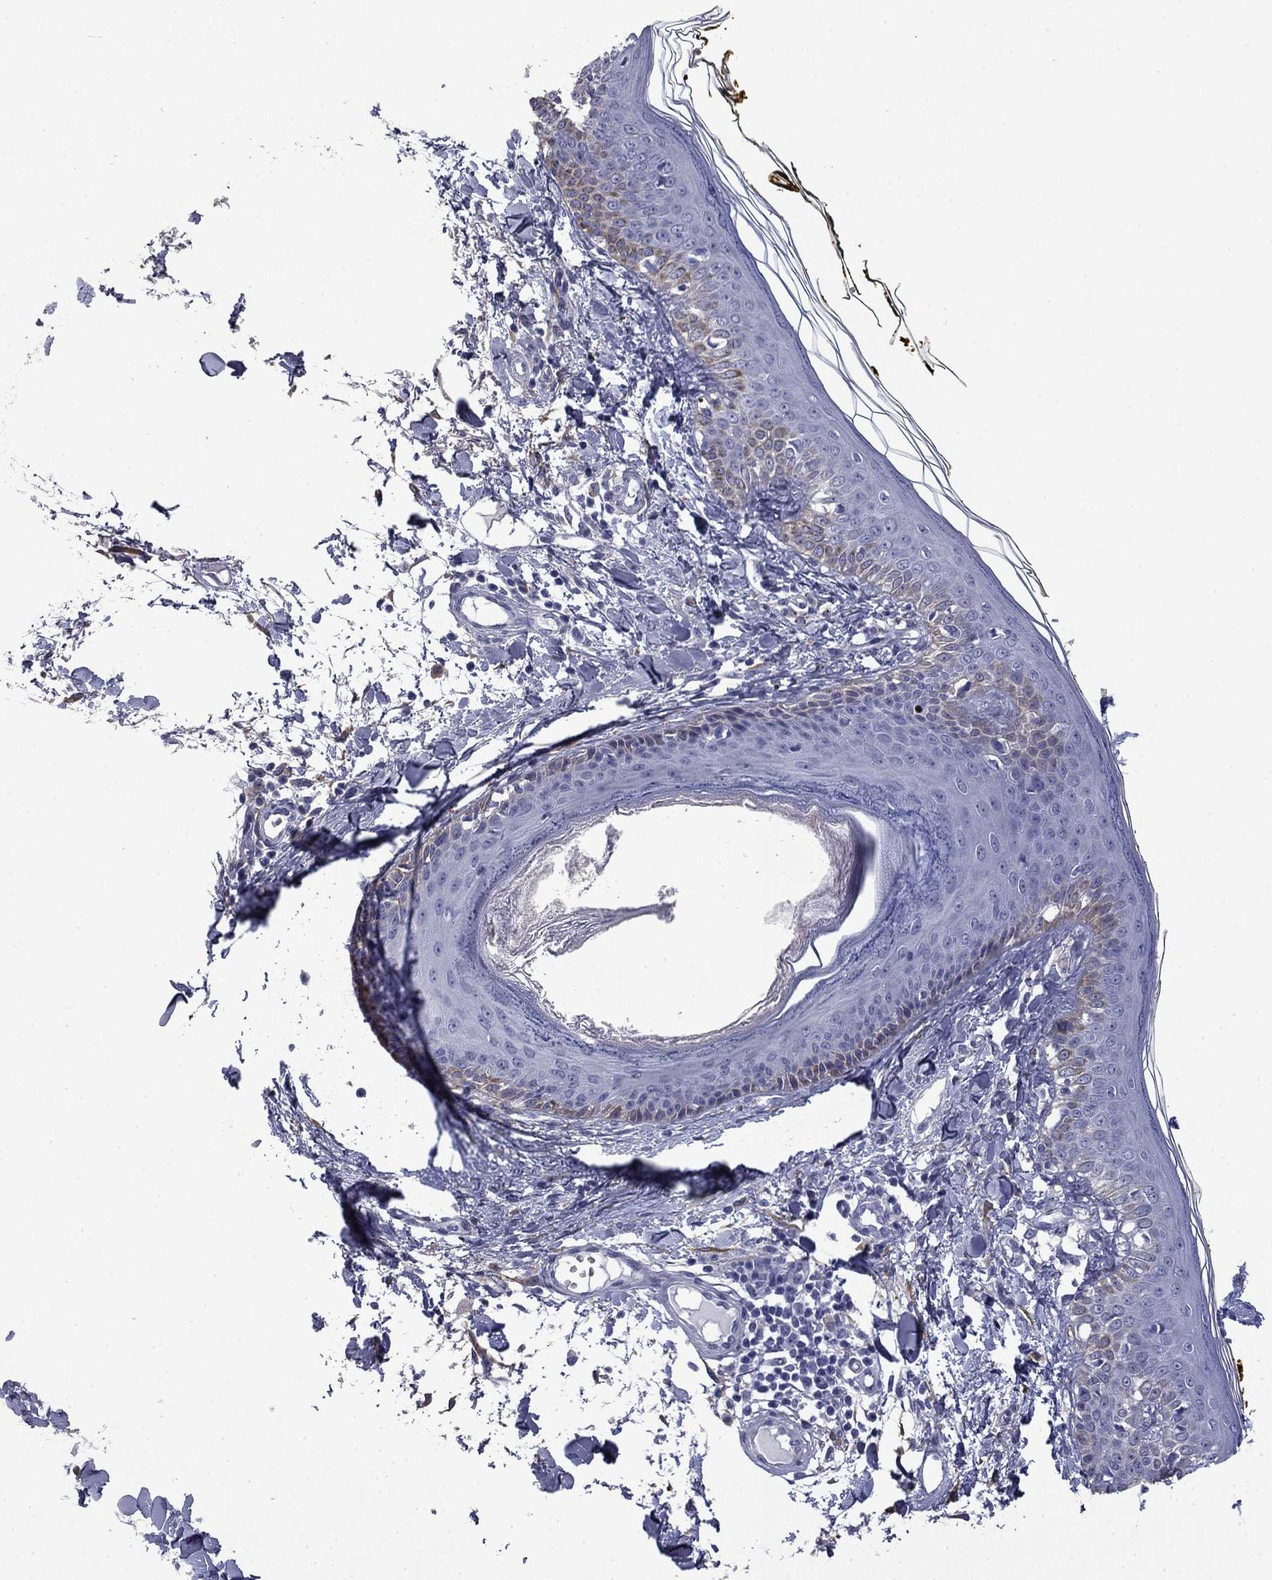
{"staining": {"intensity": "negative", "quantity": "none", "location": "none"}, "tissue": "skin", "cell_type": "Fibroblasts", "image_type": "normal", "snomed": [{"axis": "morphology", "description": "Normal tissue, NOS"}, {"axis": "topography", "description": "Skin"}], "caption": "Immunohistochemistry (IHC) micrograph of benign human skin stained for a protein (brown), which shows no expression in fibroblasts. (Brightfield microscopy of DAB (3,3'-diaminobenzidine) immunohistochemistry at high magnification).", "gene": "BCL2L14", "patient": {"sex": "male", "age": 76}}